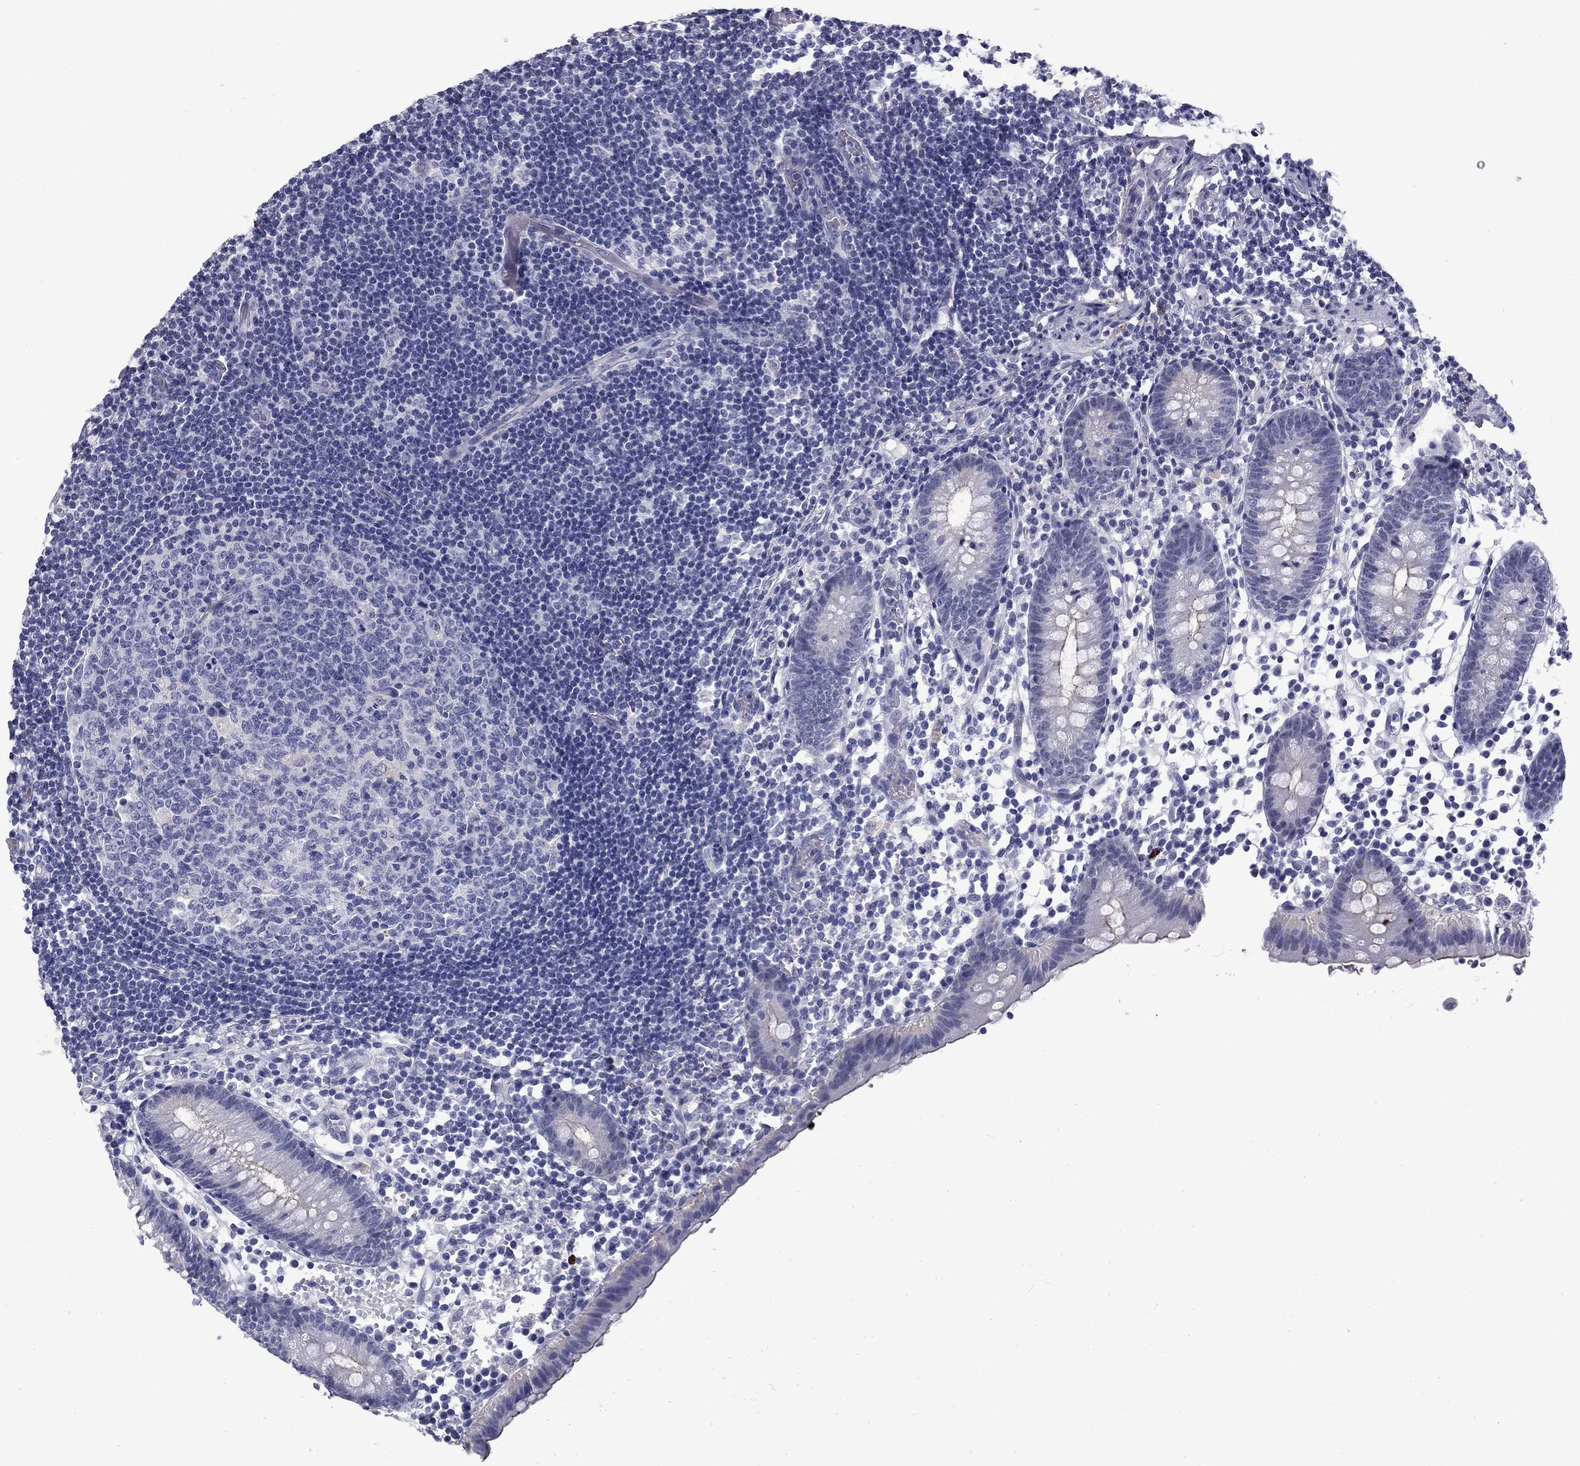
{"staining": {"intensity": "moderate", "quantity": "<25%", "location": "cytoplasmic/membranous"}, "tissue": "appendix", "cell_type": "Glandular cells", "image_type": "normal", "snomed": [{"axis": "morphology", "description": "Normal tissue, NOS"}, {"axis": "topography", "description": "Appendix"}], "caption": "Immunohistochemical staining of normal appendix shows low levels of moderate cytoplasmic/membranous expression in about <25% of glandular cells.", "gene": "BCL2L14", "patient": {"sex": "female", "age": 40}}